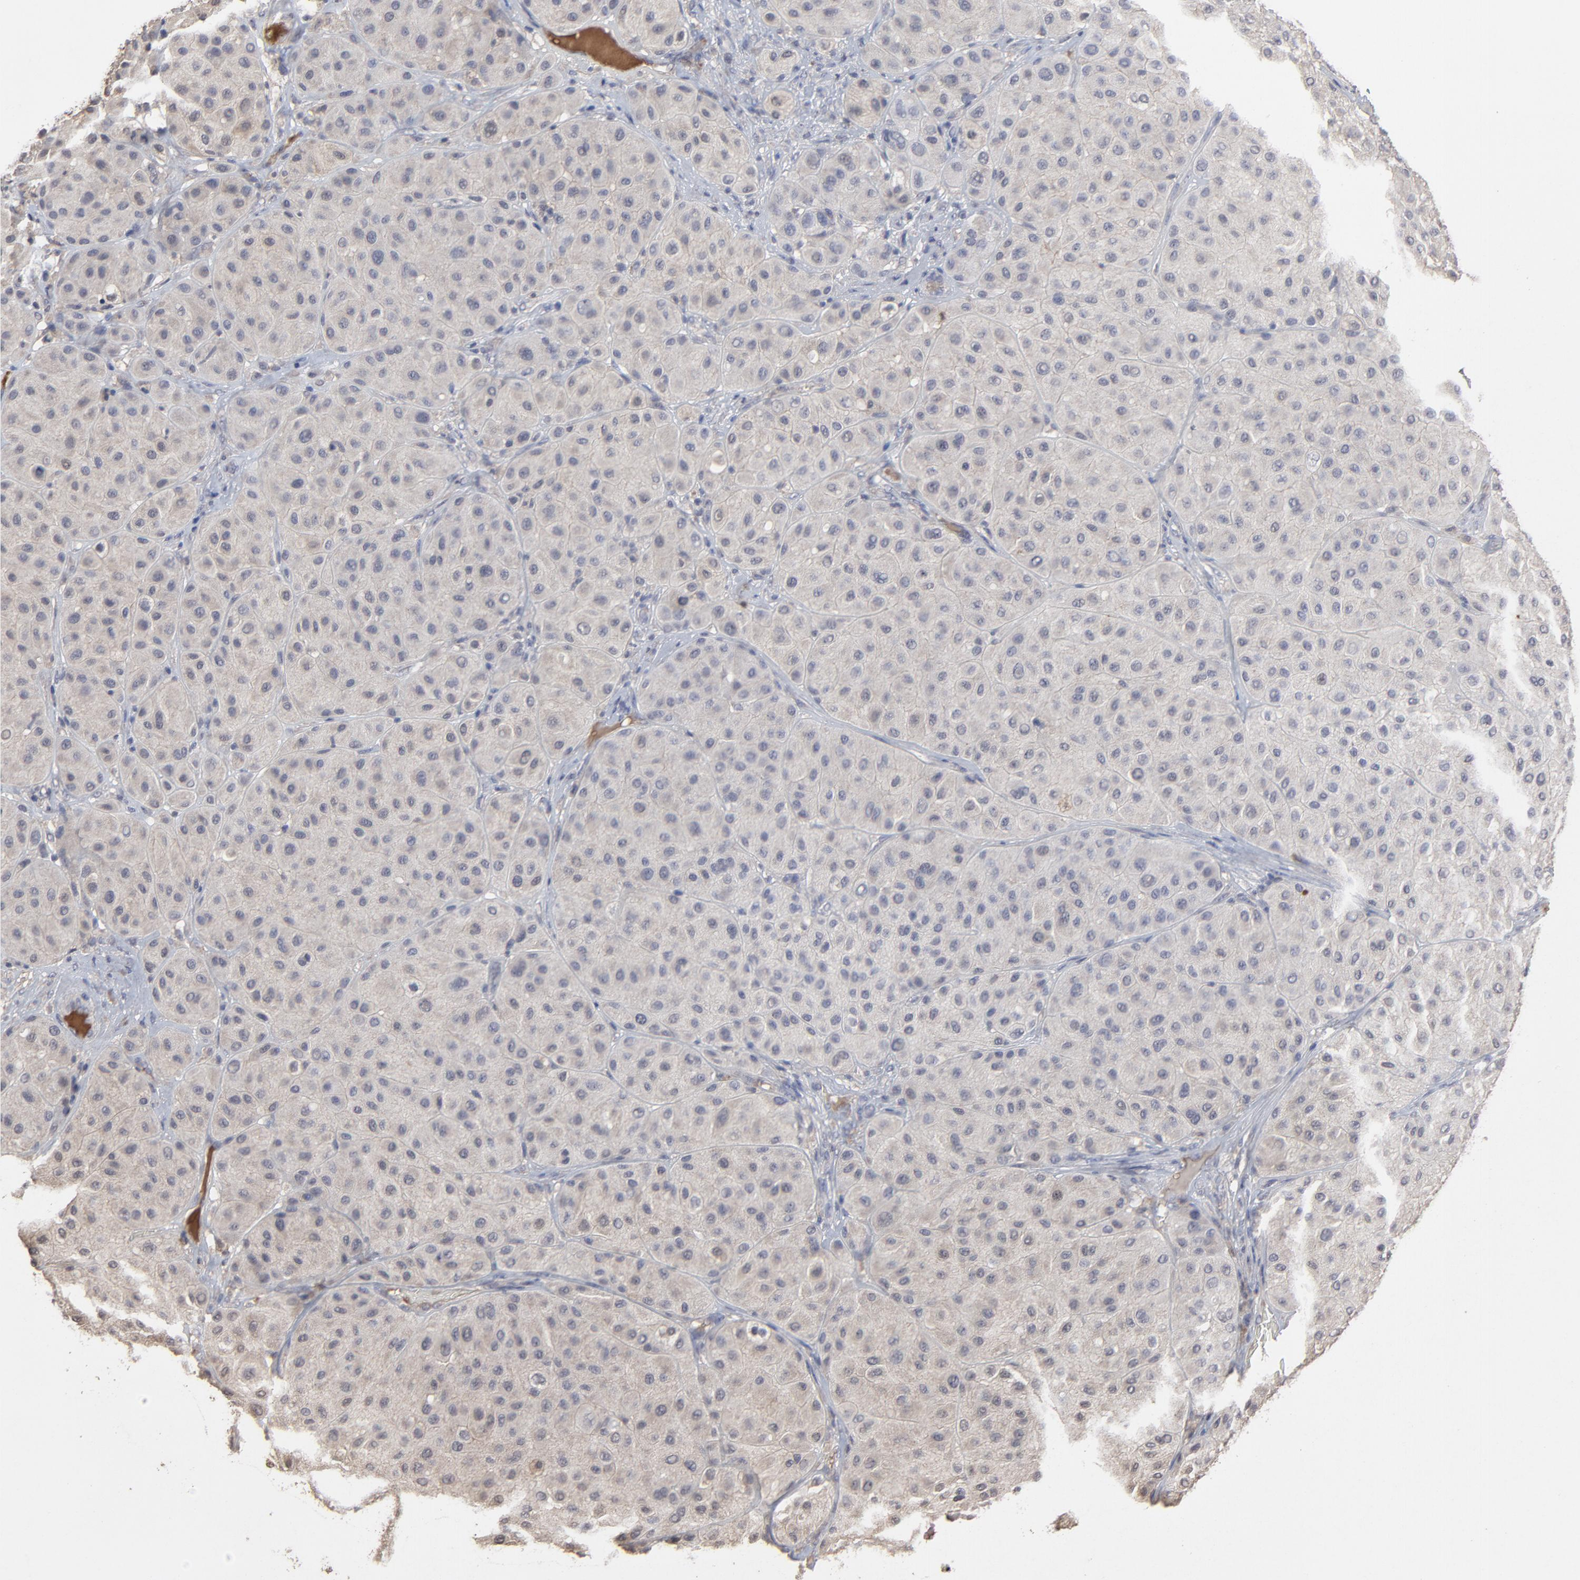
{"staining": {"intensity": "negative", "quantity": "none", "location": "none"}, "tissue": "melanoma", "cell_type": "Tumor cells", "image_type": "cancer", "snomed": [{"axis": "morphology", "description": "Normal tissue, NOS"}, {"axis": "morphology", "description": "Malignant melanoma, Metastatic site"}, {"axis": "topography", "description": "Skin"}], "caption": "A histopathology image of malignant melanoma (metastatic site) stained for a protein exhibits no brown staining in tumor cells.", "gene": "VPREB3", "patient": {"sex": "male", "age": 41}}